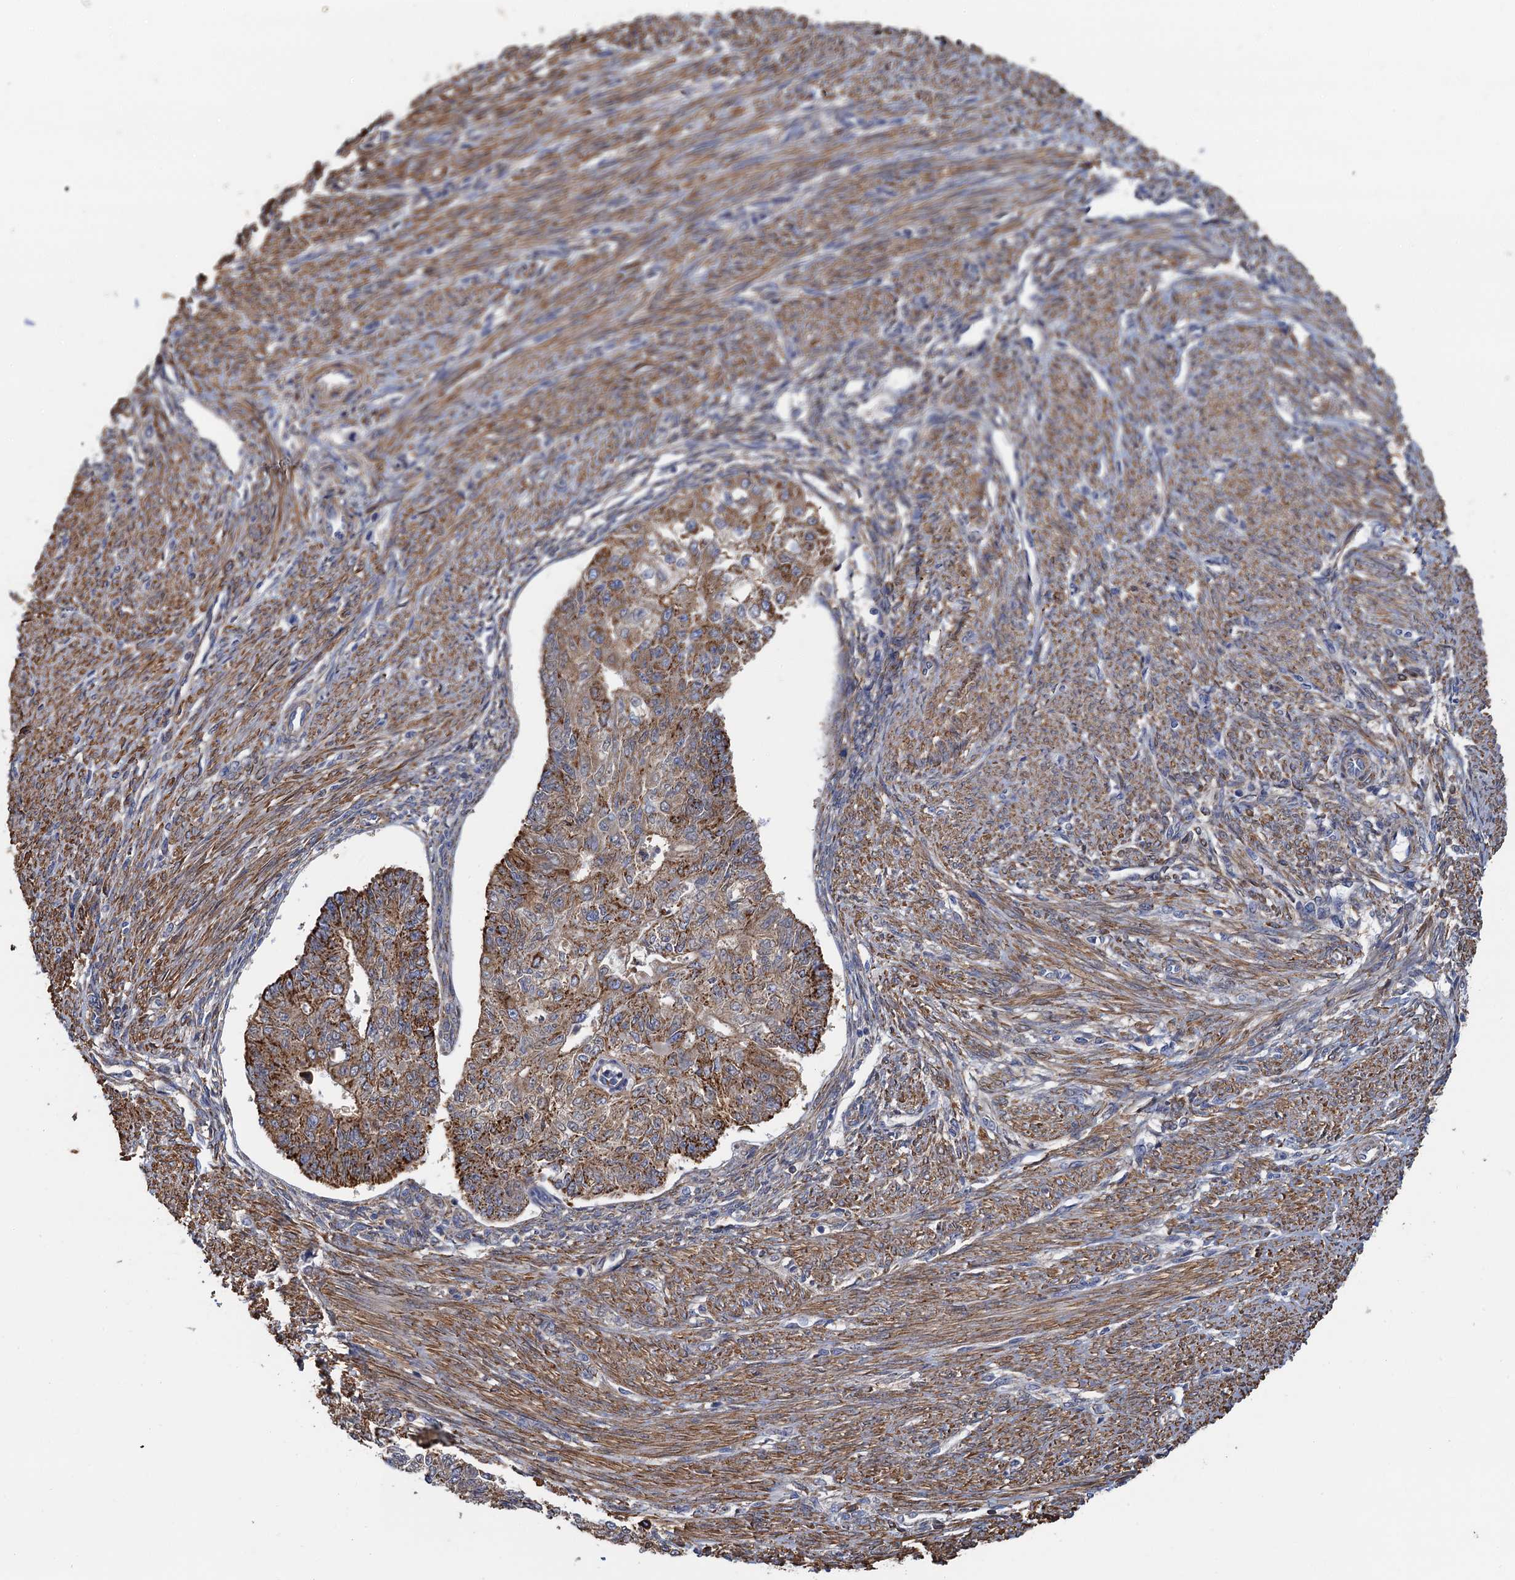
{"staining": {"intensity": "moderate", "quantity": ">75%", "location": "cytoplasmic/membranous"}, "tissue": "endometrial cancer", "cell_type": "Tumor cells", "image_type": "cancer", "snomed": [{"axis": "morphology", "description": "Adenocarcinoma, NOS"}, {"axis": "topography", "description": "Endometrium"}], "caption": "Protein staining by IHC demonstrates moderate cytoplasmic/membranous expression in approximately >75% of tumor cells in endometrial cancer (adenocarcinoma).", "gene": "GCSH", "patient": {"sex": "female", "age": 32}}